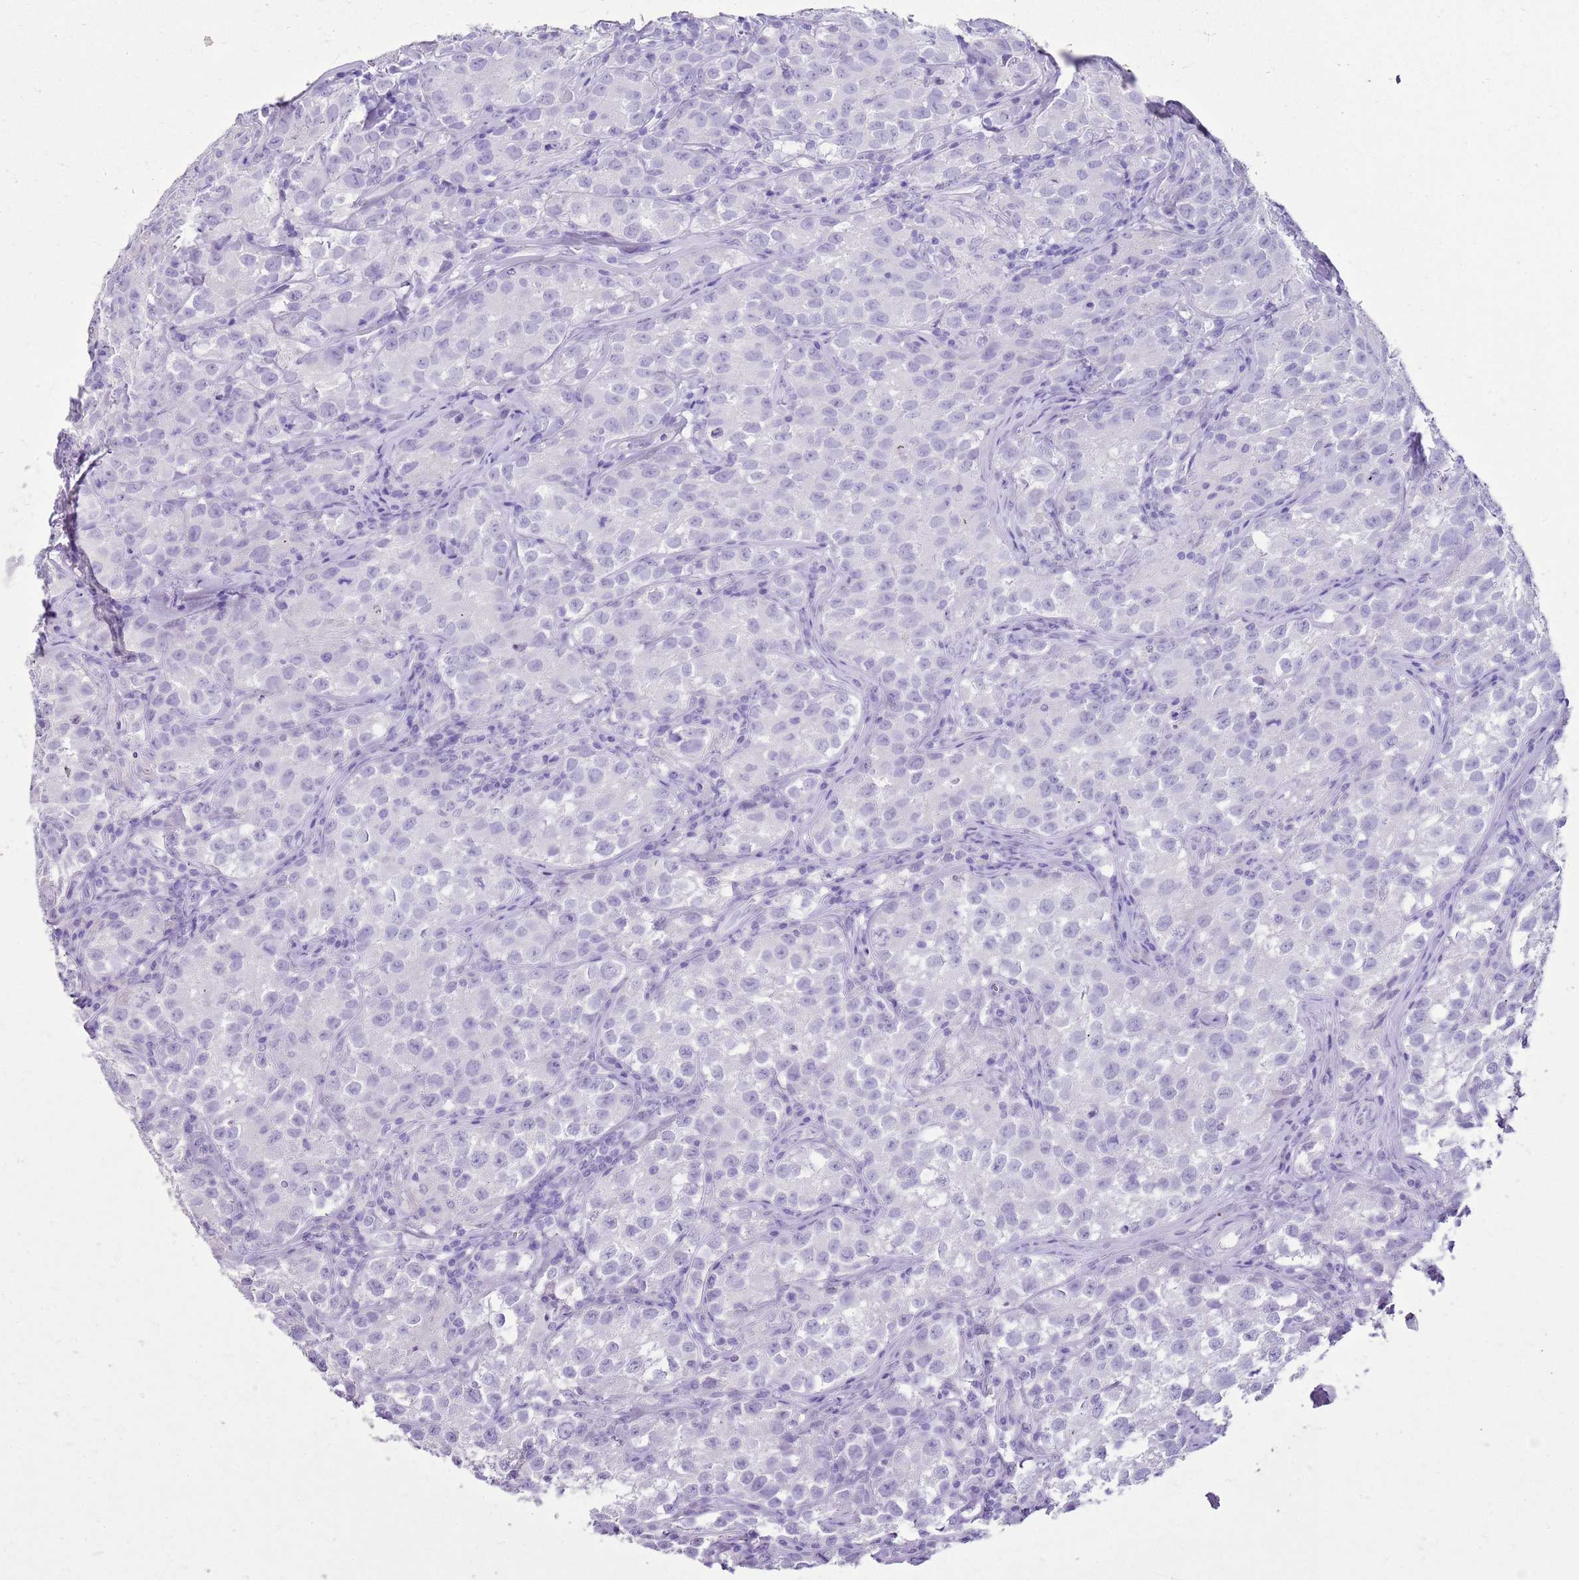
{"staining": {"intensity": "negative", "quantity": "none", "location": "none"}, "tissue": "testis cancer", "cell_type": "Tumor cells", "image_type": "cancer", "snomed": [{"axis": "morphology", "description": "Seminoma, NOS"}, {"axis": "morphology", "description": "Carcinoma, Embryonal, NOS"}, {"axis": "topography", "description": "Testis"}], "caption": "Seminoma (testis) was stained to show a protein in brown. There is no significant expression in tumor cells.", "gene": "CA8", "patient": {"sex": "male", "age": 43}}